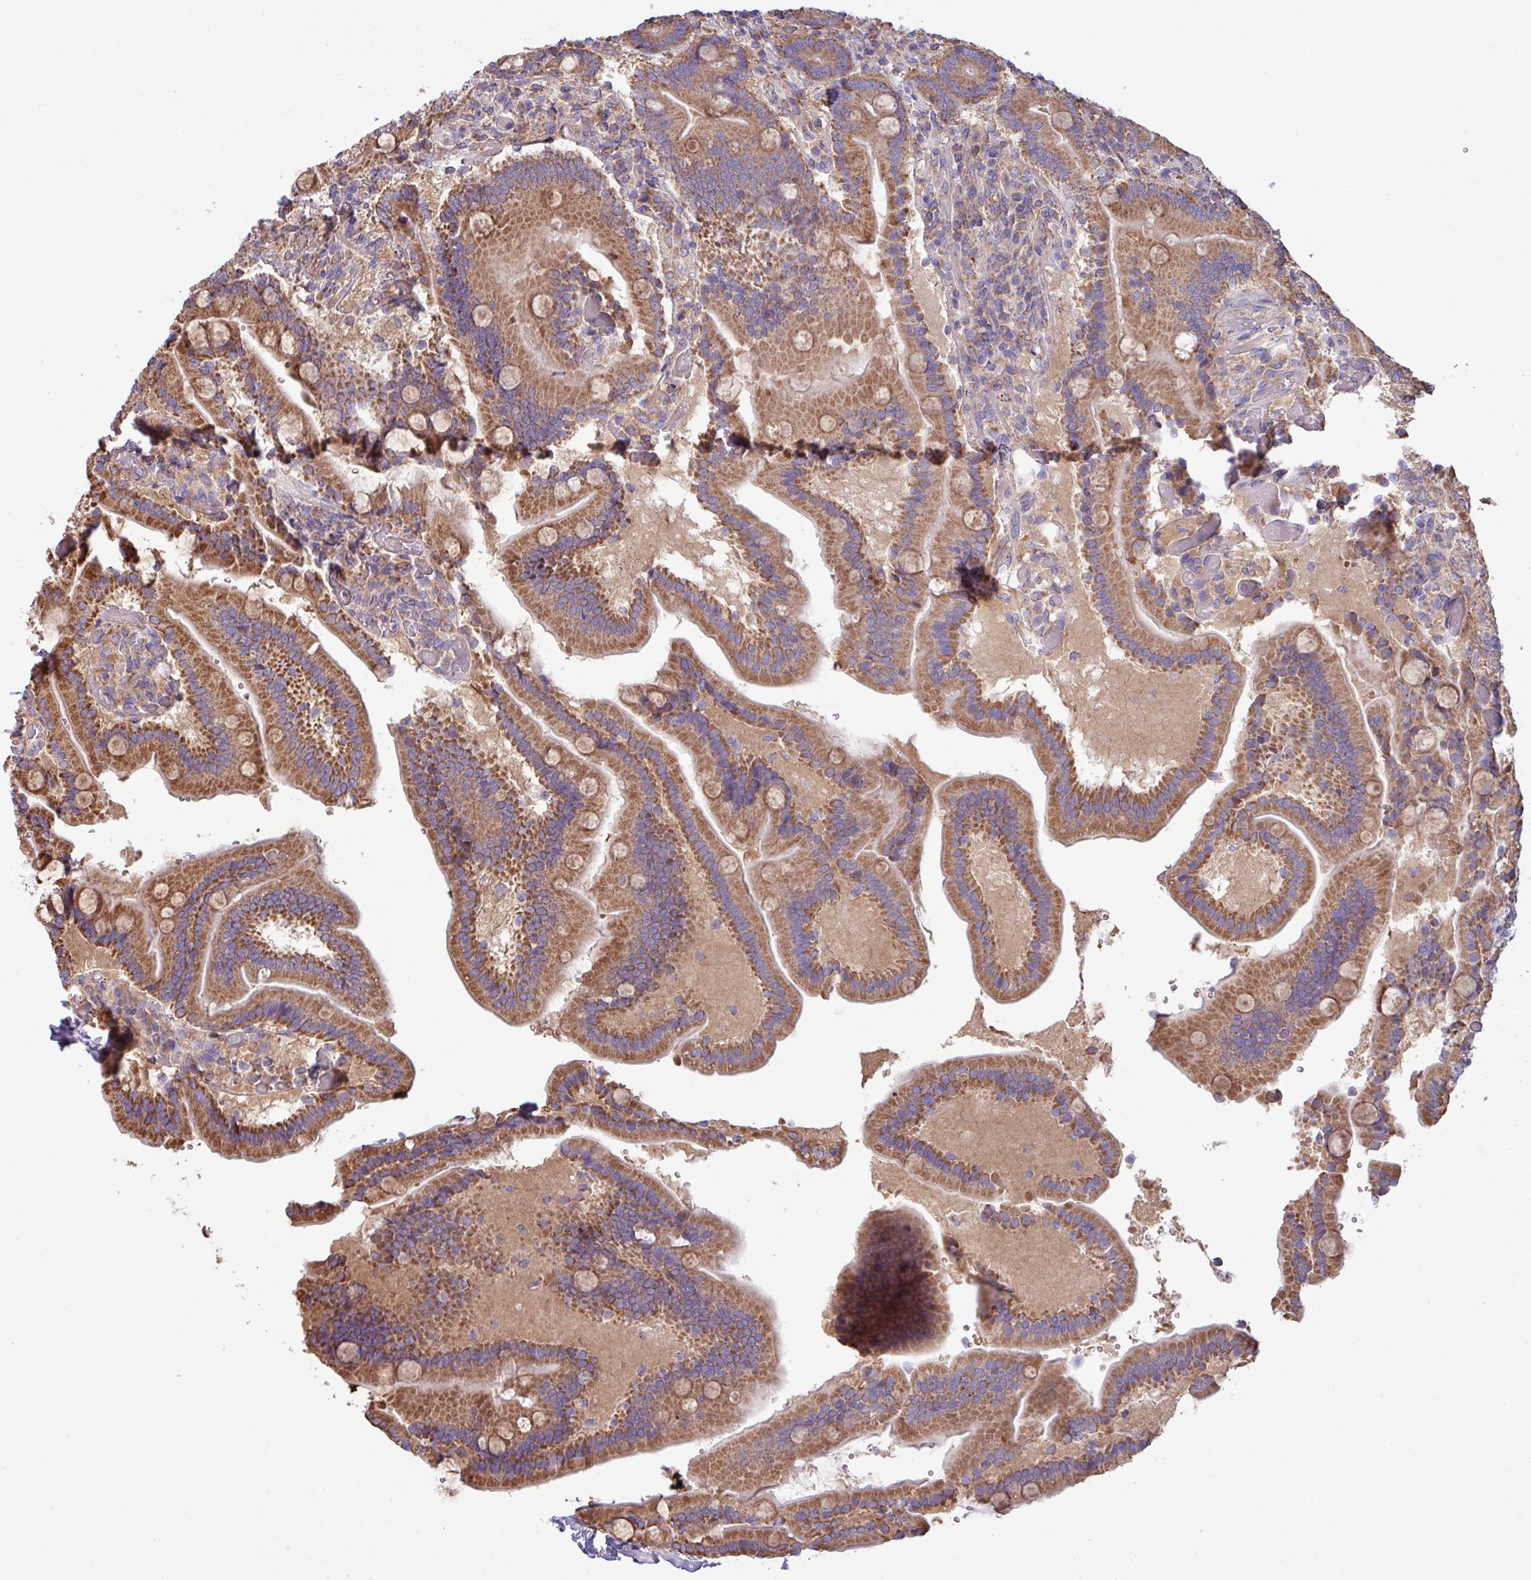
{"staining": {"intensity": "moderate", "quantity": ">75%", "location": "cytoplasmic/membranous"}, "tissue": "duodenum", "cell_type": "Glandular cells", "image_type": "normal", "snomed": [{"axis": "morphology", "description": "Normal tissue, NOS"}, {"axis": "topography", "description": "Duodenum"}], "caption": "IHC of unremarkable human duodenum reveals medium levels of moderate cytoplasmic/membranous staining in approximately >75% of glandular cells.", "gene": "PPM1J", "patient": {"sex": "female", "age": 62}}